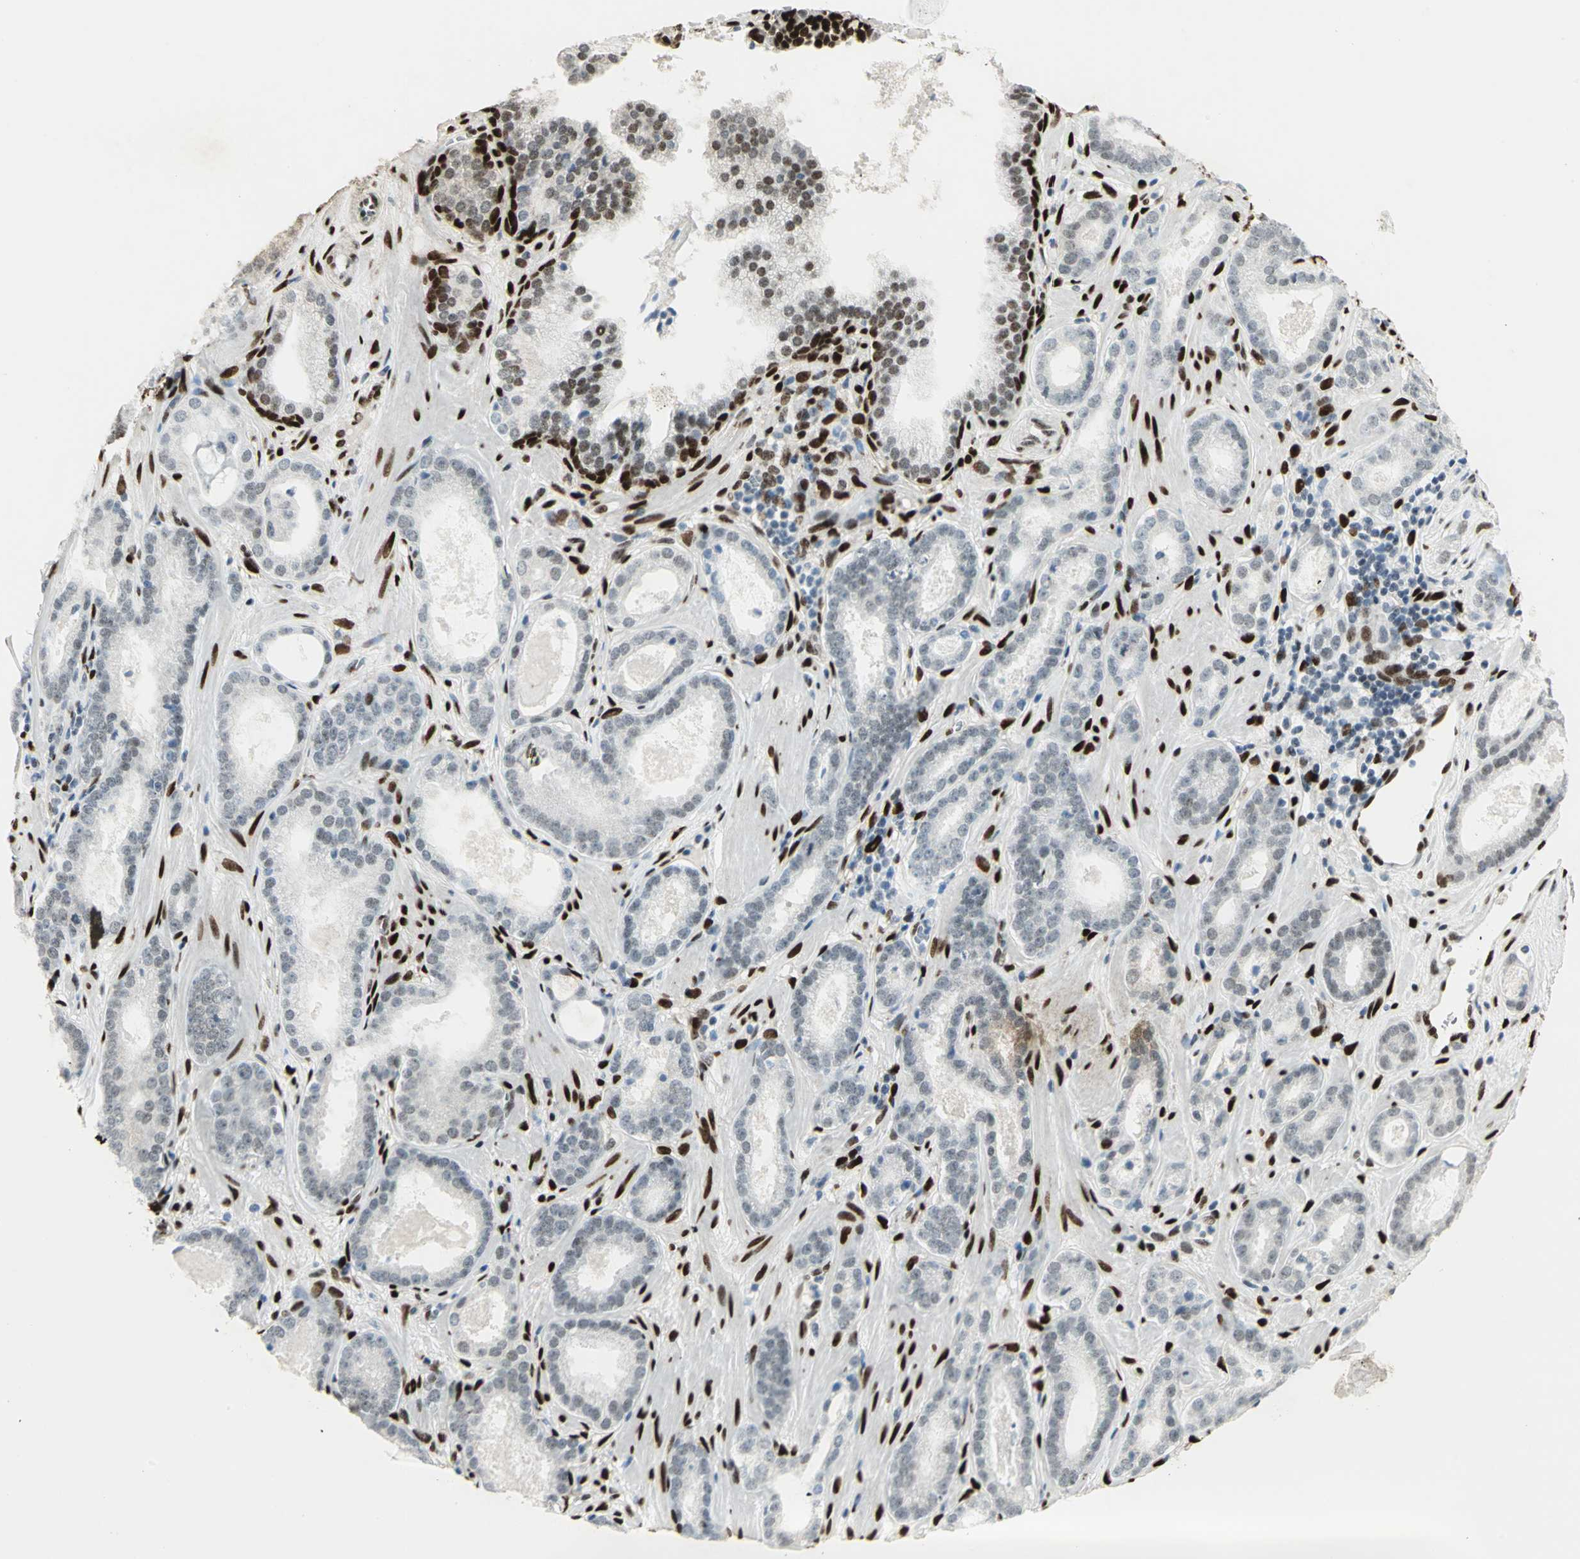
{"staining": {"intensity": "weak", "quantity": "<25%", "location": "nuclear"}, "tissue": "prostate cancer", "cell_type": "Tumor cells", "image_type": "cancer", "snomed": [{"axis": "morphology", "description": "Adenocarcinoma, Low grade"}, {"axis": "topography", "description": "Prostate"}], "caption": "There is no significant staining in tumor cells of prostate adenocarcinoma (low-grade). Nuclei are stained in blue.", "gene": "MEIS2", "patient": {"sex": "male", "age": 57}}